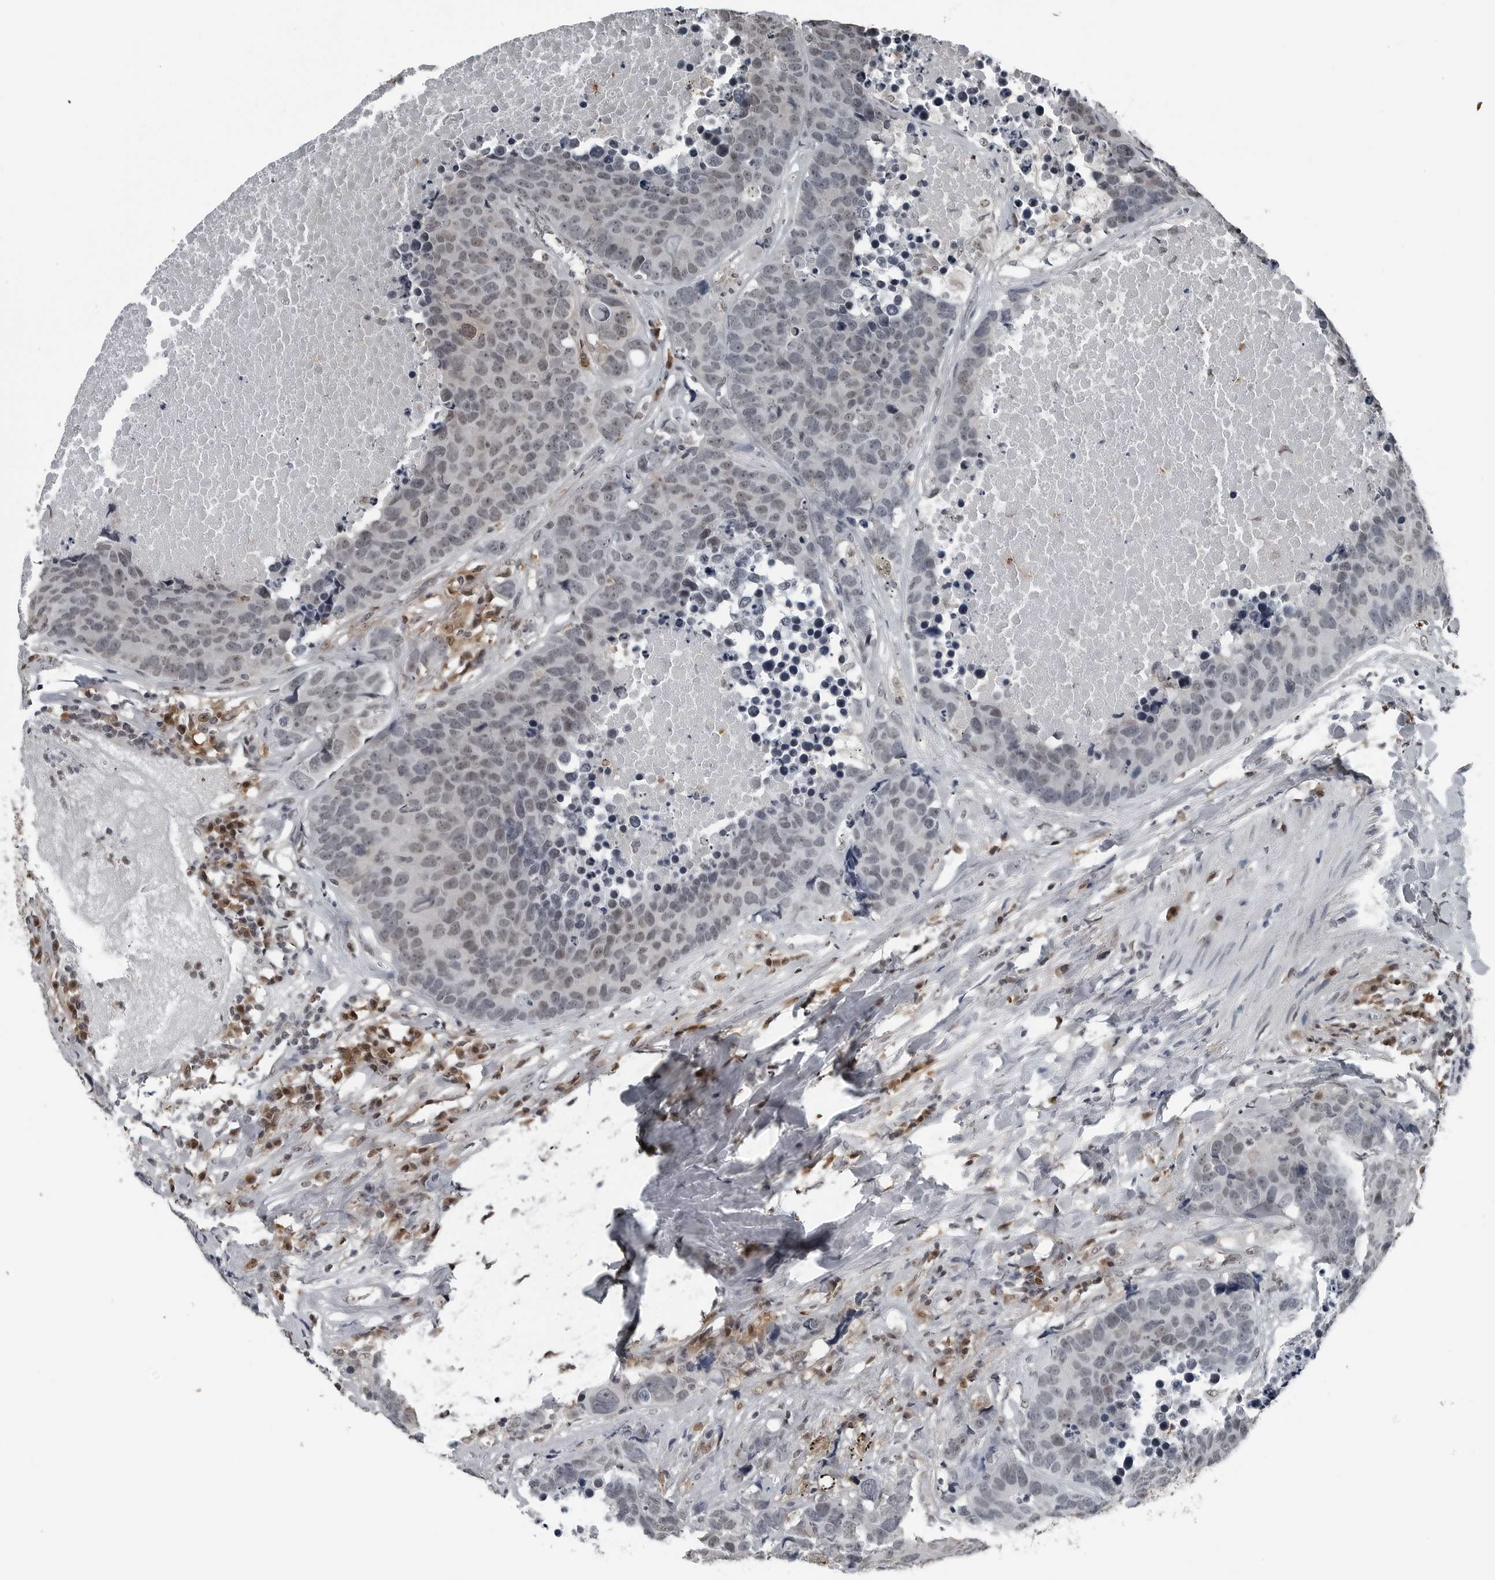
{"staining": {"intensity": "moderate", "quantity": "<25%", "location": "nuclear"}, "tissue": "carcinoid", "cell_type": "Tumor cells", "image_type": "cancer", "snomed": [{"axis": "morphology", "description": "Carcinoid, malignant, NOS"}, {"axis": "topography", "description": "Lung"}], "caption": "Immunohistochemistry (IHC) (DAB (3,3'-diaminobenzidine)) staining of human malignant carcinoid displays moderate nuclear protein positivity in about <25% of tumor cells.", "gene": "AKR1A1", "patient": {"sex": "male", "age": 60}}